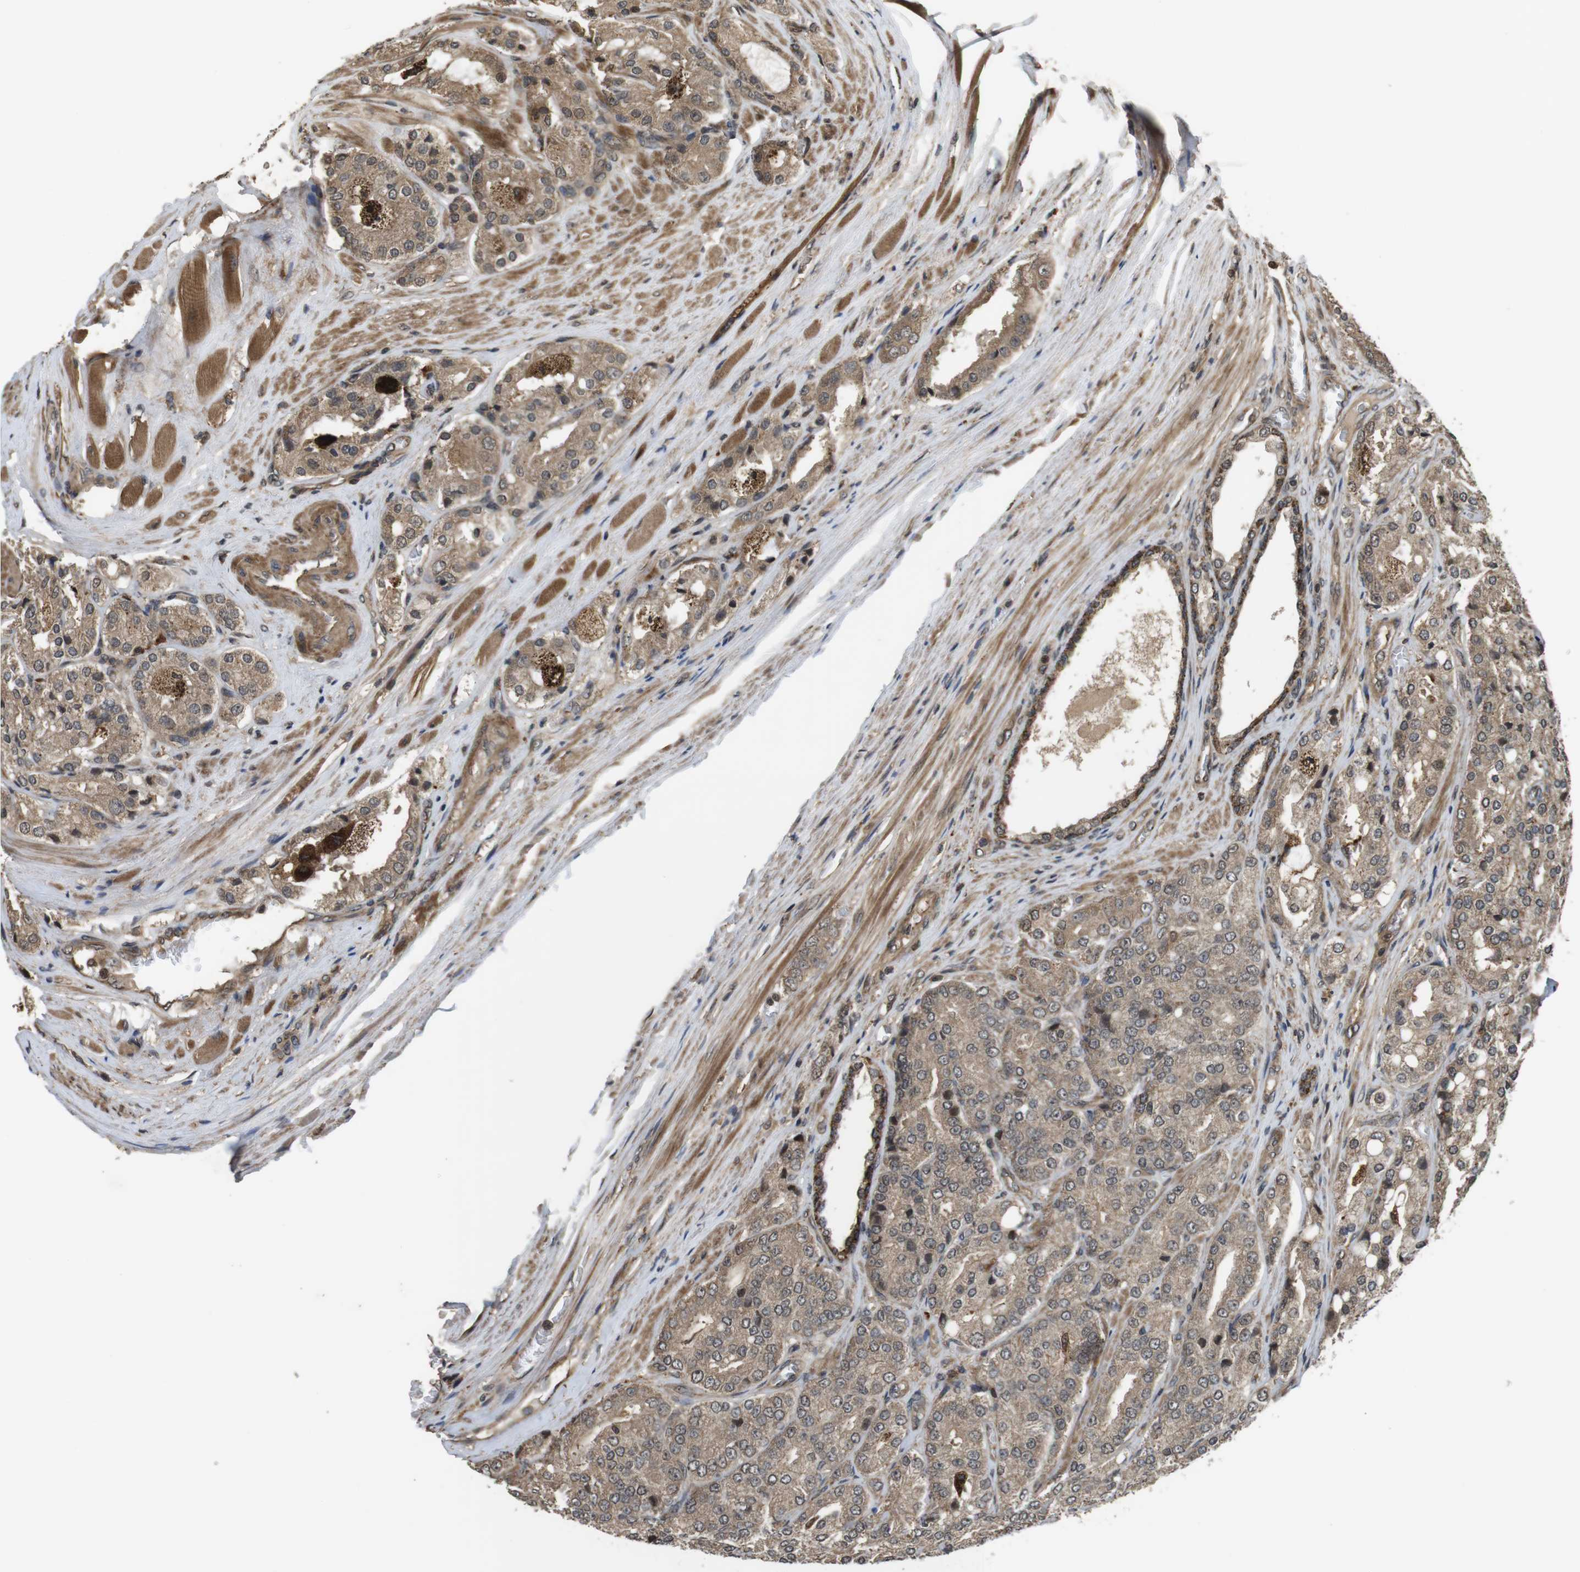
{"staining": {"intensity": "moderate", "quantity": ">75%", "location": "cytoplasmic/membranous,nuclear"}, "tissue": "prostate cancer", "cell_type": "Tumor cells", "image_type": "cancer", "snomed": [{"axis": "morphology", "description": "Adenocarcinoma, High grade"}, {"axis": "topography", "description": "Prostate"}], "caption": "Protein analysis of prostate cancer tissue displays moderate cytoplasmic/membranous and nuclear positivity in approximately >75% of tumor cells.", "gene": "FZD10", "patient": {"sex": "male", "age": 65}}